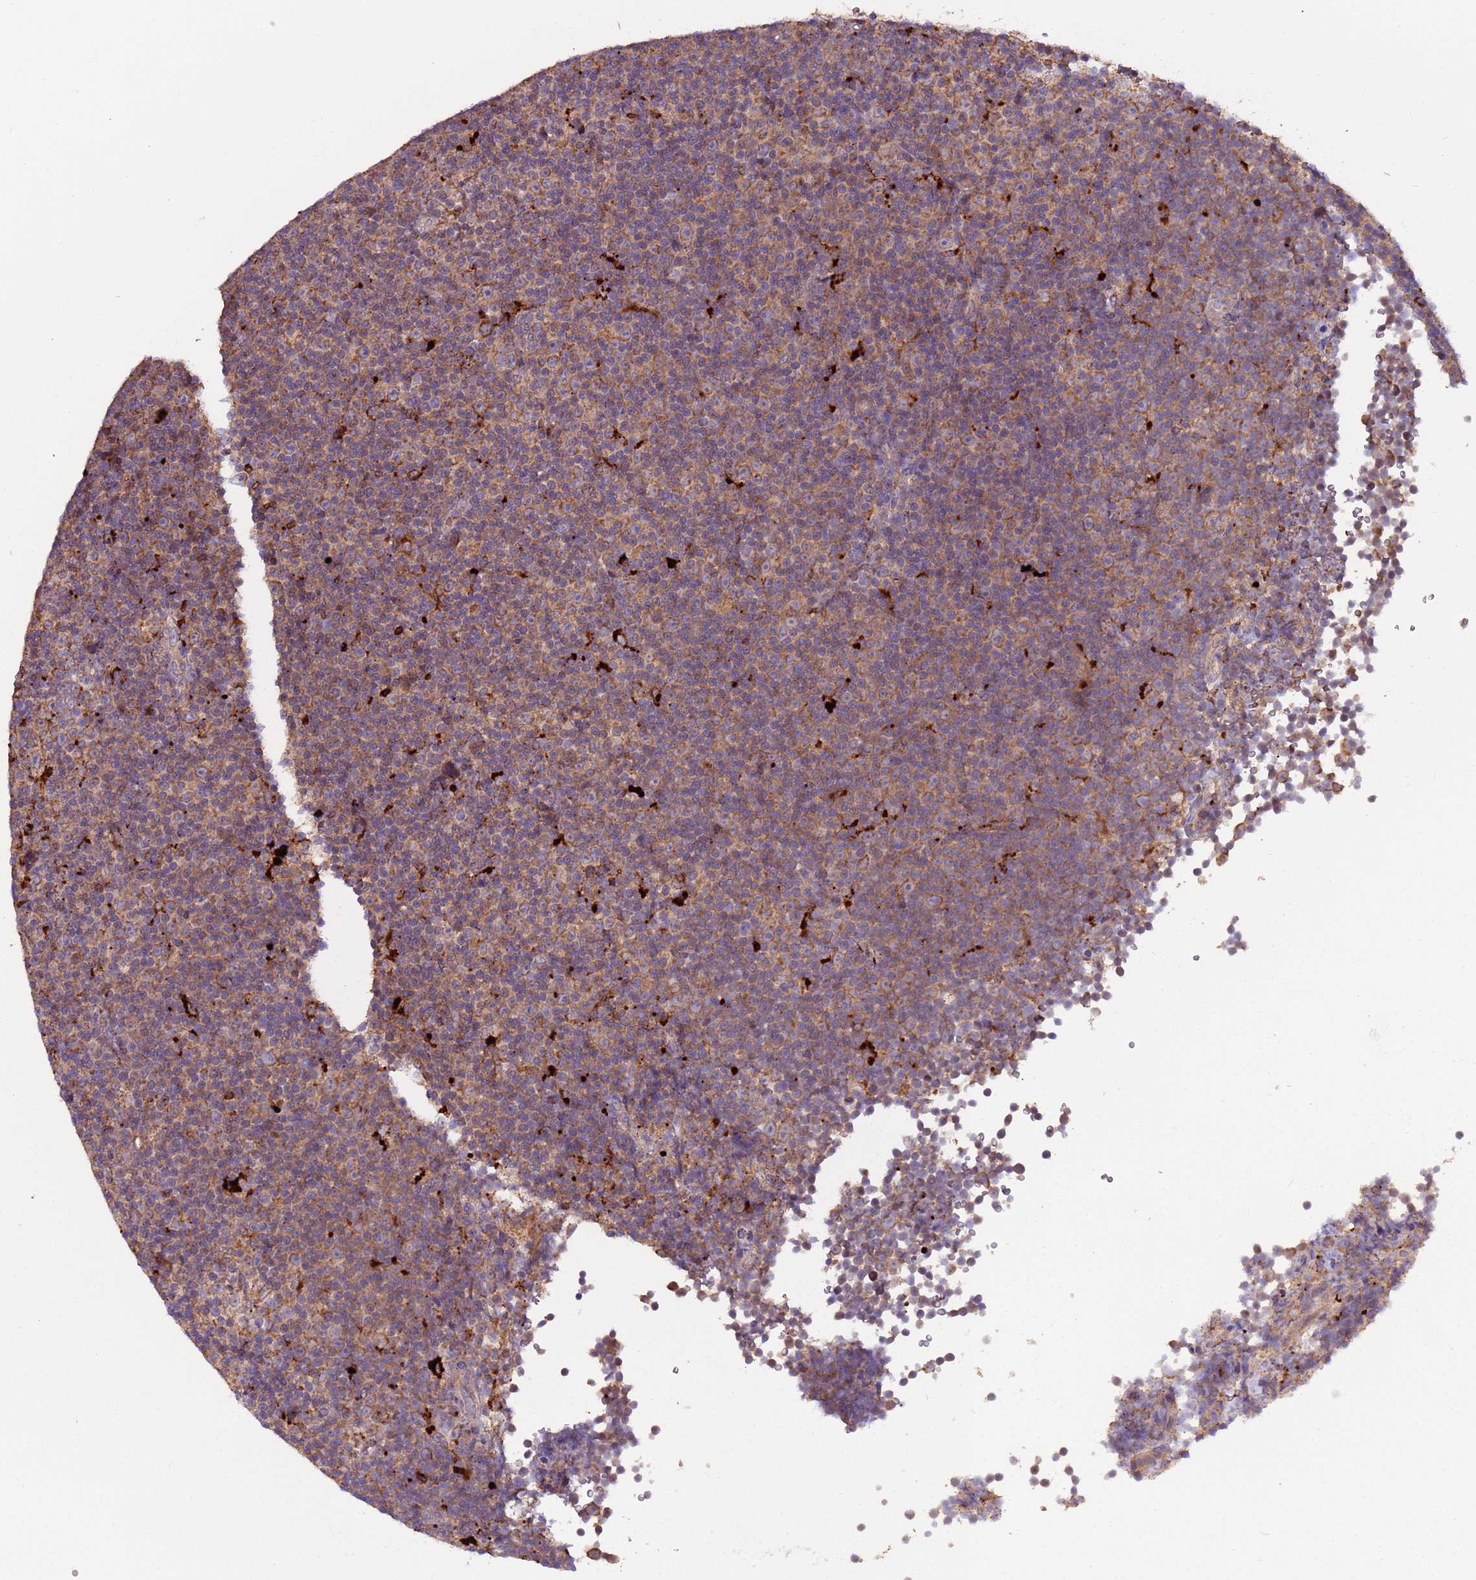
{"staining": {"intensity": "moderate", "quantity": ">75%", "location": "cytoplasmic/membranous"}, "tissue": "lymphoma", "cell_type": "Tumor cells", "image_type": "cancer", "snomed": [{"axis": "morphology", "description": "Malignant lymphoma, non-Hodgkin's type, Low grade"}, {"axis": "topography", "description": "Lymph node"}], "caption": "Immunohistochemistry (IHC) image of human lymphoma stained for a protein (brown), which demonstrates medium levels of moderate cytoplasmic/membranous staining in about >75% of tumor cells.", "gene": "VPS36", "patient": {"sex": "female", "age": 67}}